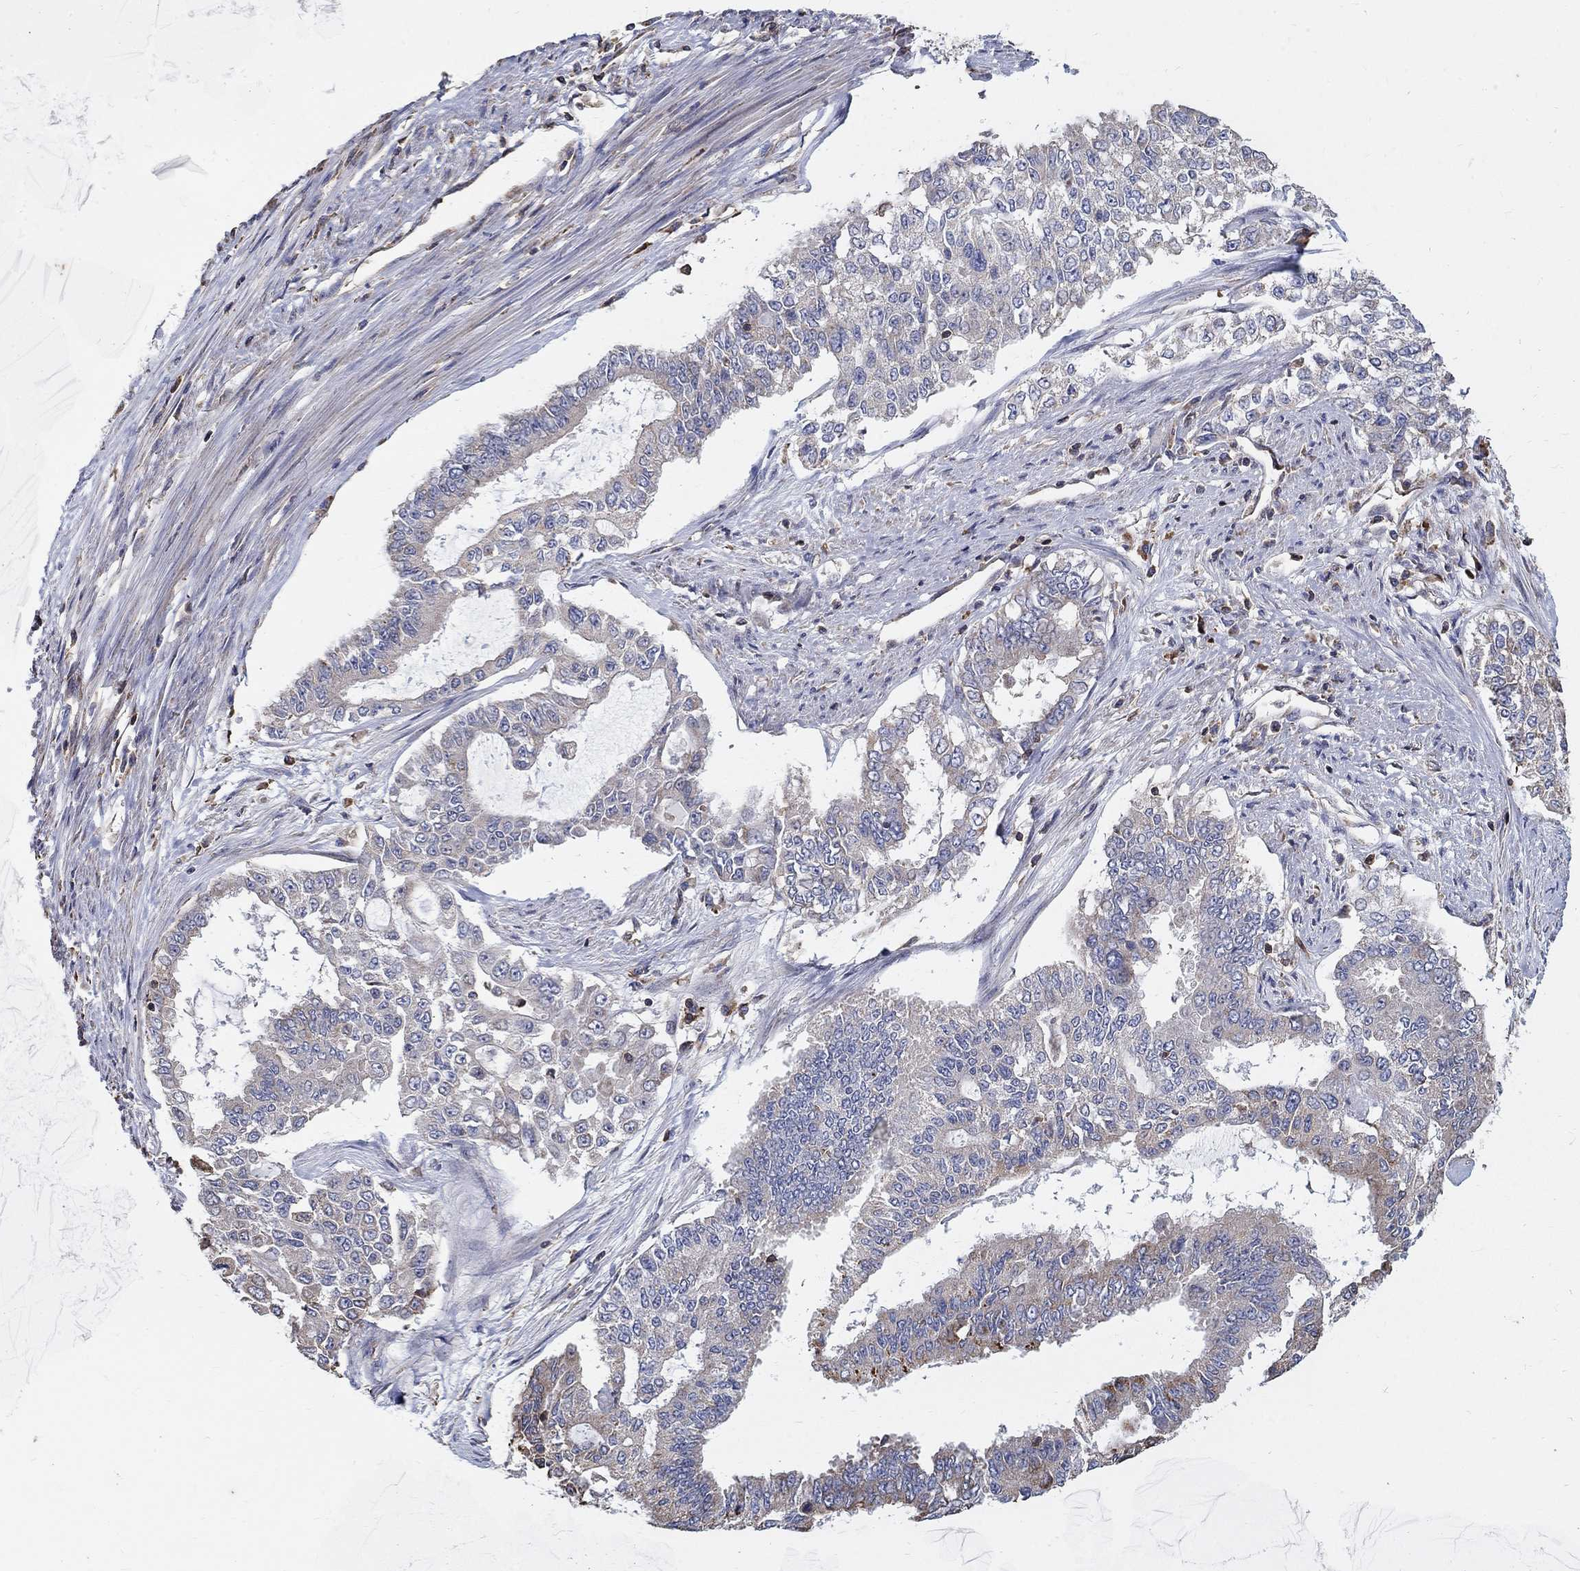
{"staining": {"intensity": "negative", "quantity": "none", "location": "none"}, "tissue": "endometrial cancer", "cell_type": "Tumor cells", "image_type": "cancer", "snomed": [{"axis": "morphology", "description": "Adenocarcinoma, NOS"}, {"axis": "topography", "description": "Uterus"}], "caption": "An immunohistochemistry (IHC) histopathology image of endometrial cancer (adenocarcinoma) is shown. There is no staining in tumor cells of endometrial cancer (adenocarcinoma).", "gene": "AGAP2", "patient": {"sex": "female", "age": 59}}